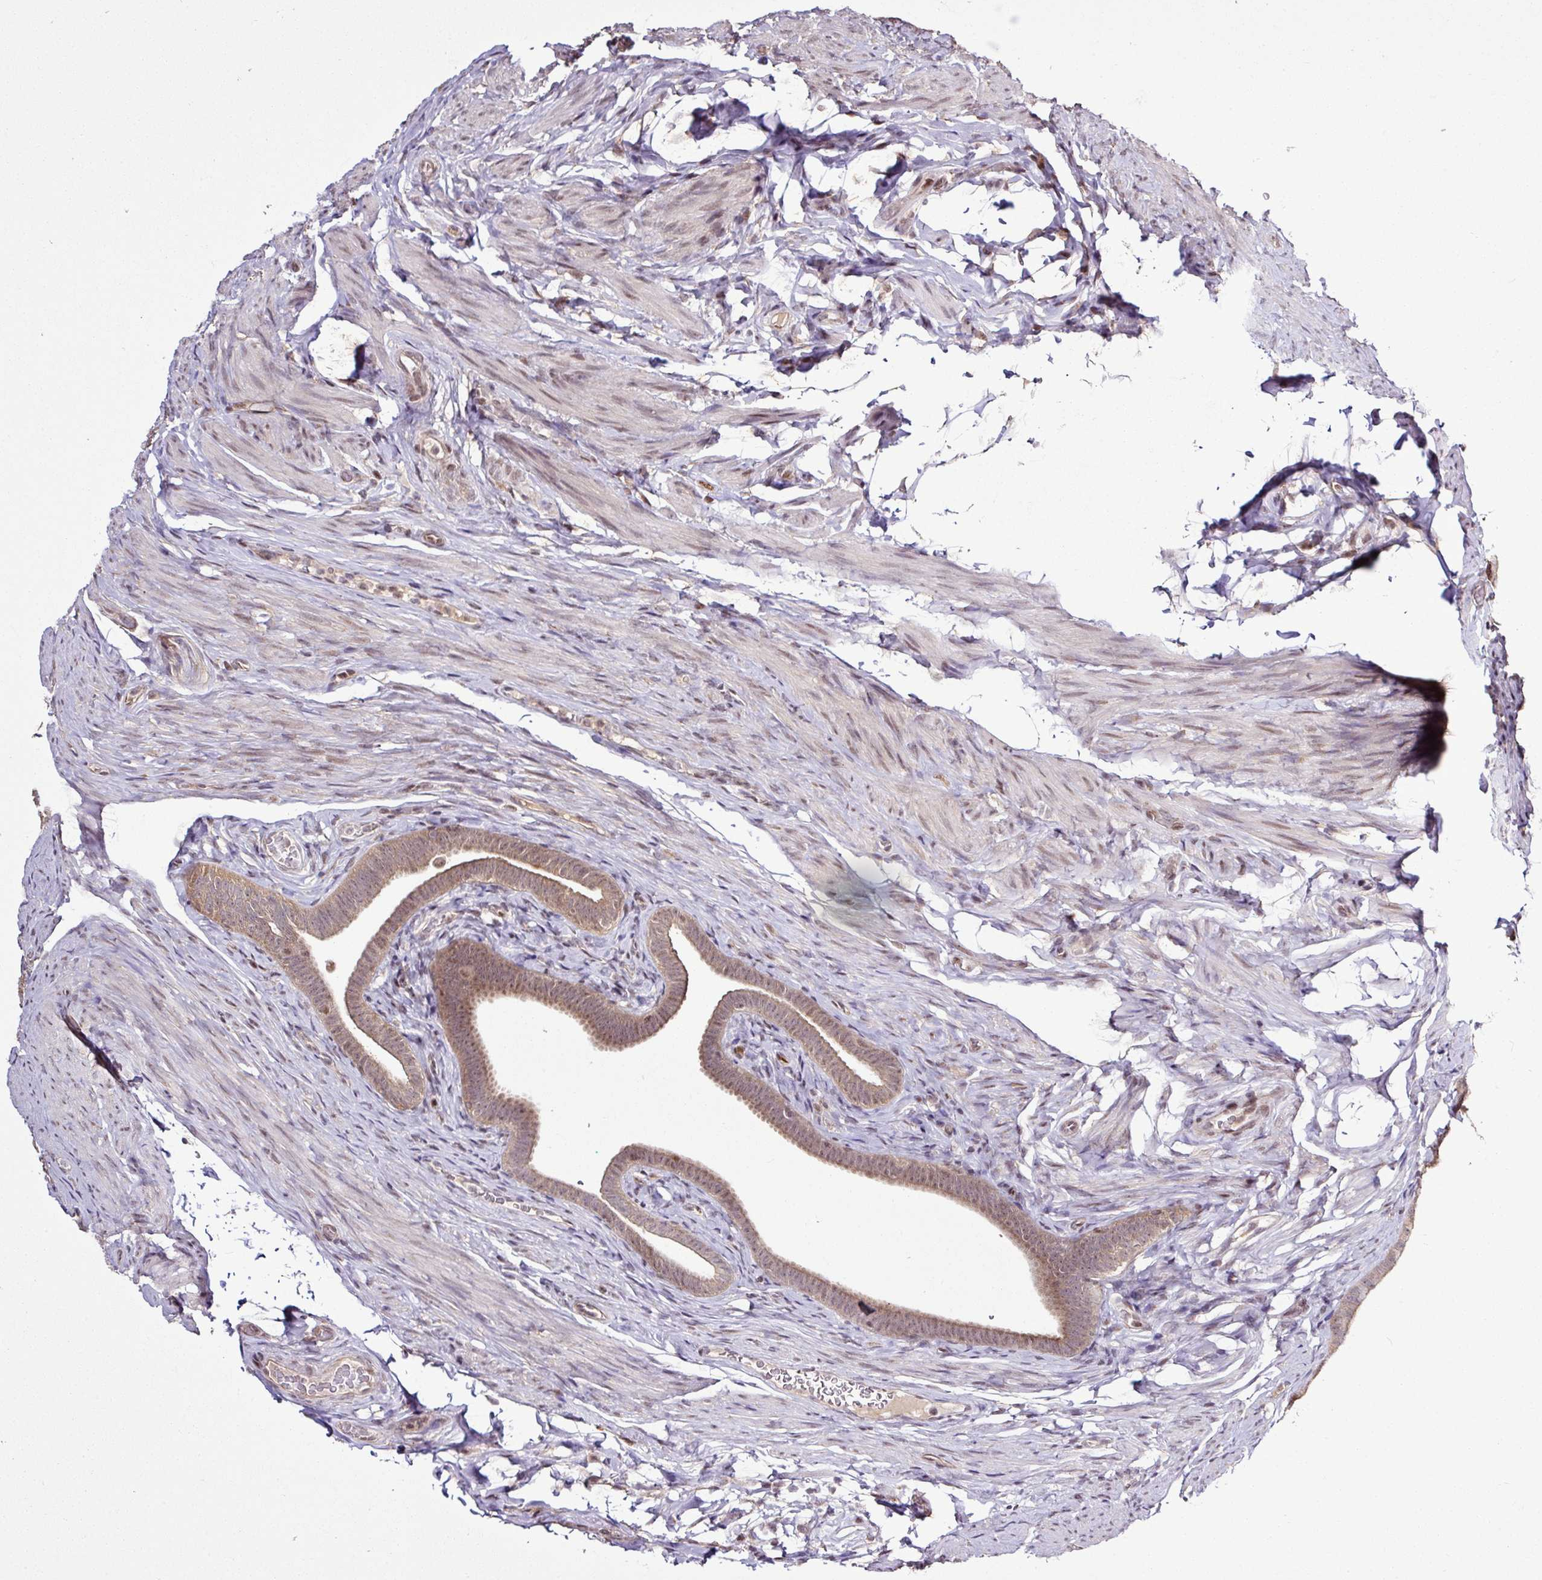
{"staining": {"intensity": "moderate", "quantity": ">75%", "location": "cytoplasmic/membranous,nuclear"}, "tissue": "fallopian tube", "cell_type": "Glandular cells", "image_type": "normal", "snomed": [{"axis": "morphology", "description": "Normal tissue, NOS"}, {"axis": "topography", "description": "Fallopian tube"}], "caption": "High-power microscopy captured an immunohistochemistry (IHC) photomicrograph of benign fallopian tube, revealing moderate cytoplasmic/membranous,nuclear positivity in about >75% of glandular cells.", "gene": "ITPKC", "patient": {"sex": "female", "age": 69}}